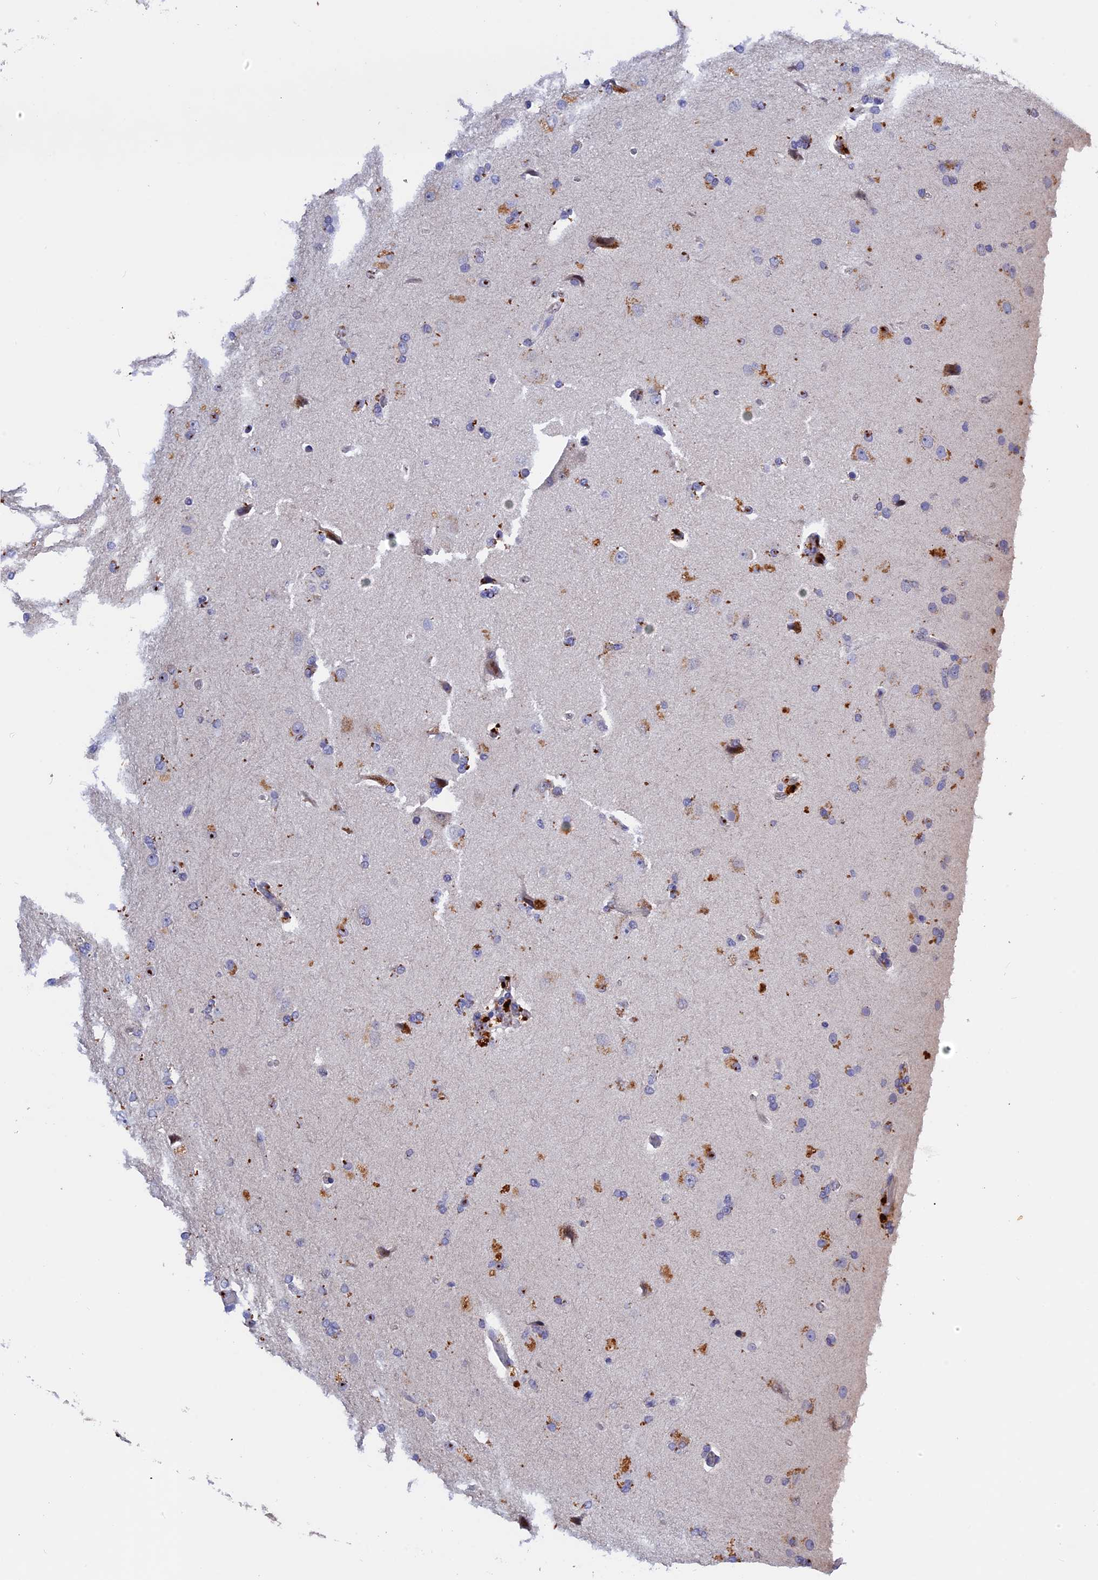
{"staining": {"intensity": "weak", "quantity": "<25%", "location": "cytoplasmic/membranous"}, "tissue": "glioma", "cell_type": "Tumor cells", "image_type": "cancer", "snomed": [{"axis": "morphology", "description": "Glioma, malignant, High grade"}, {"axis": "topography", "description": "Brain"}], "caption": "The photomicrograph exhibits no staining of tumor cells in glioma. (Immunohistochemistry (ihc), brightfield microscopy, high magnification).", "gene": "GK5", "patient": {"sex": "male", "age": 72}}